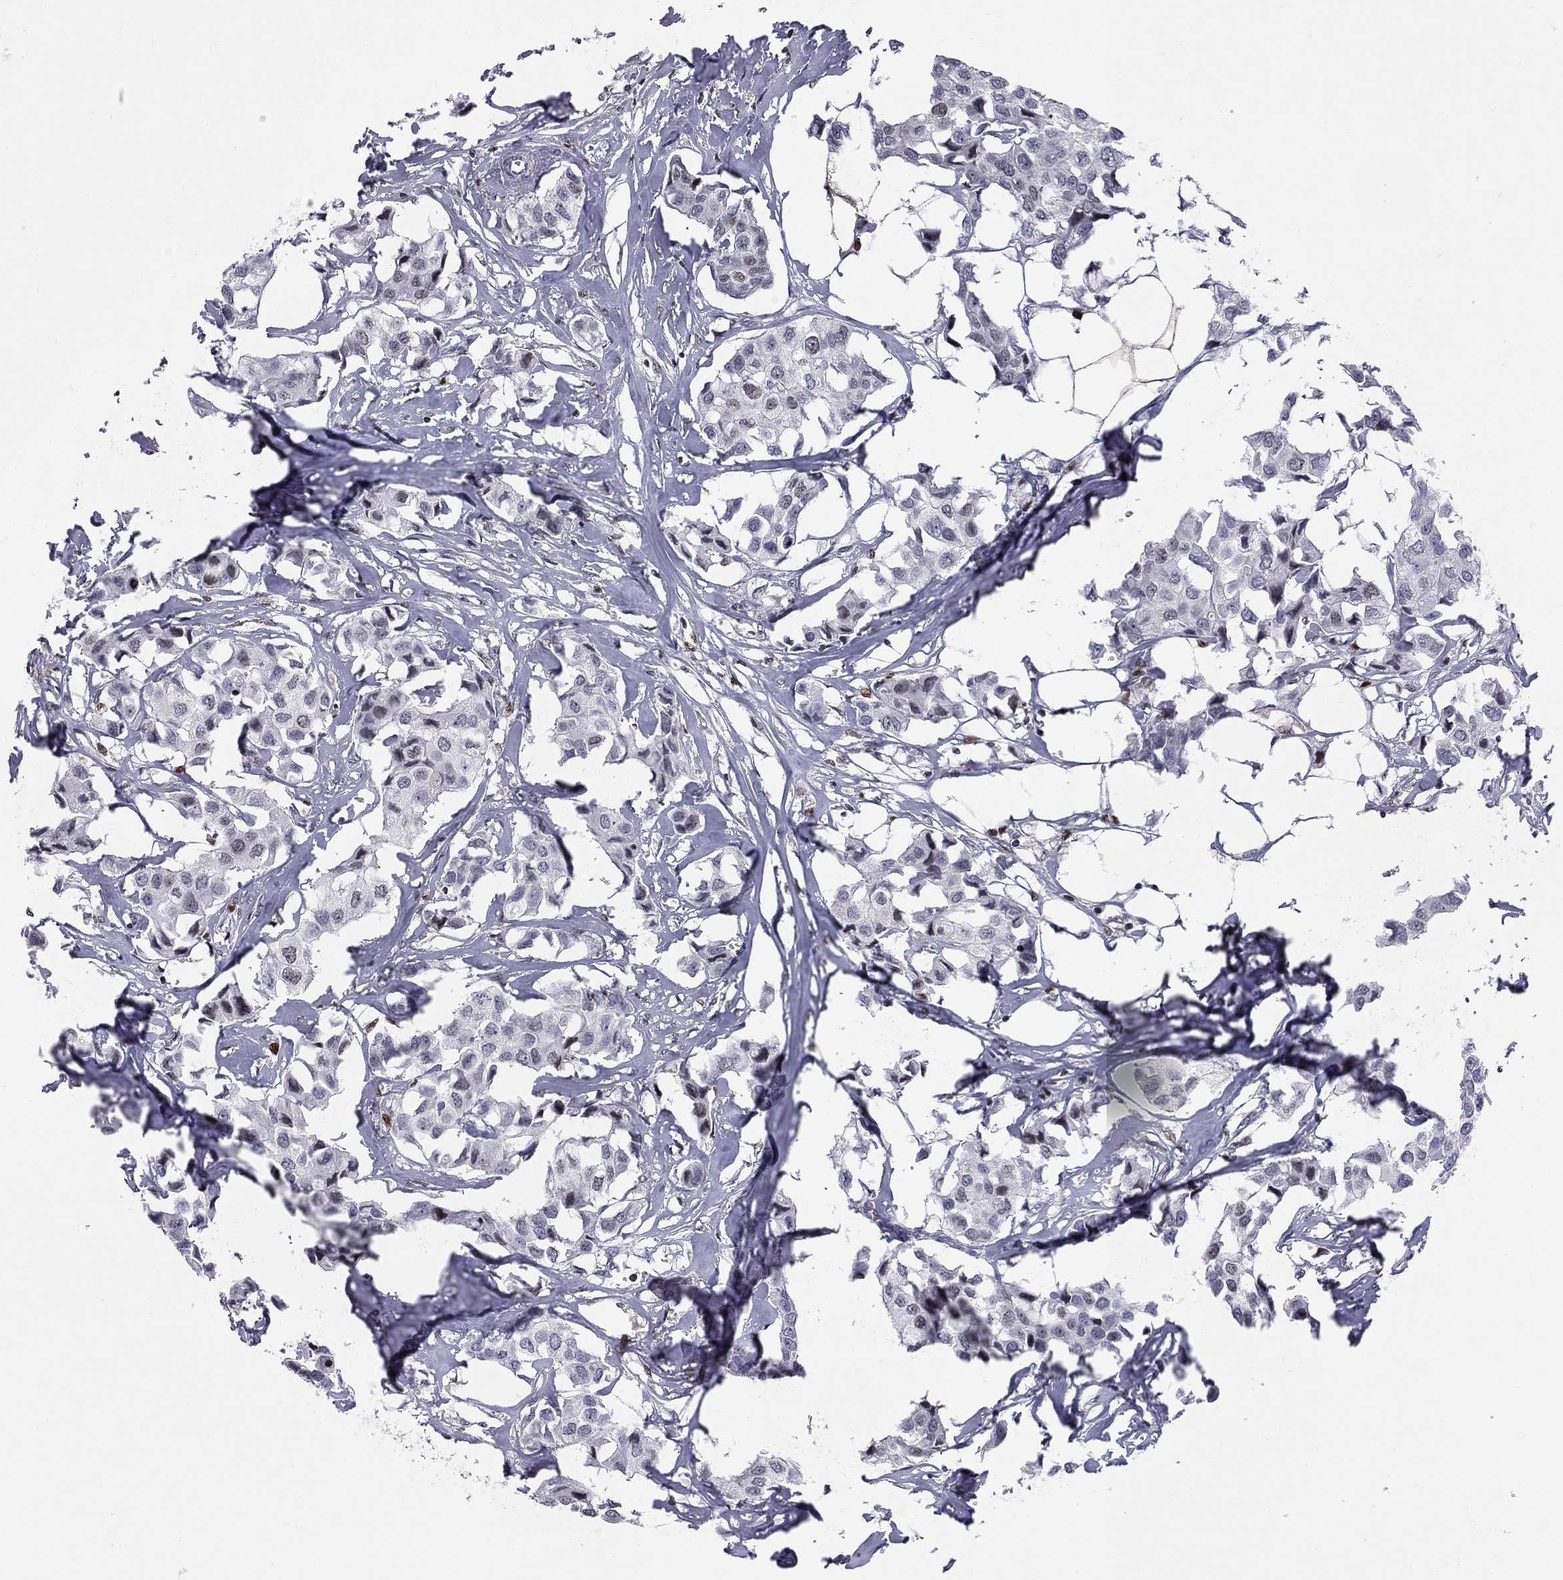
{"staining": {"intensity": "moderate", "quantity": "25%-75%", "location": "nuclear"}, "tissue": "breast cancer", "cell_type": "Tumor cells", "image_type": "cancer", "snomed": [{"axis": "morphology", "description": "Duct carcinoma"}, {"axis": "topography", "description": "Breast"}], "caption": "Breast cancer tissue displays moderate nuclear expression in approximately 25%-75% of tumor cells, visualized by immunohistochemistry.", "gene": "RNASEH2C", "patient": {"sex": "female", "age": 80}}